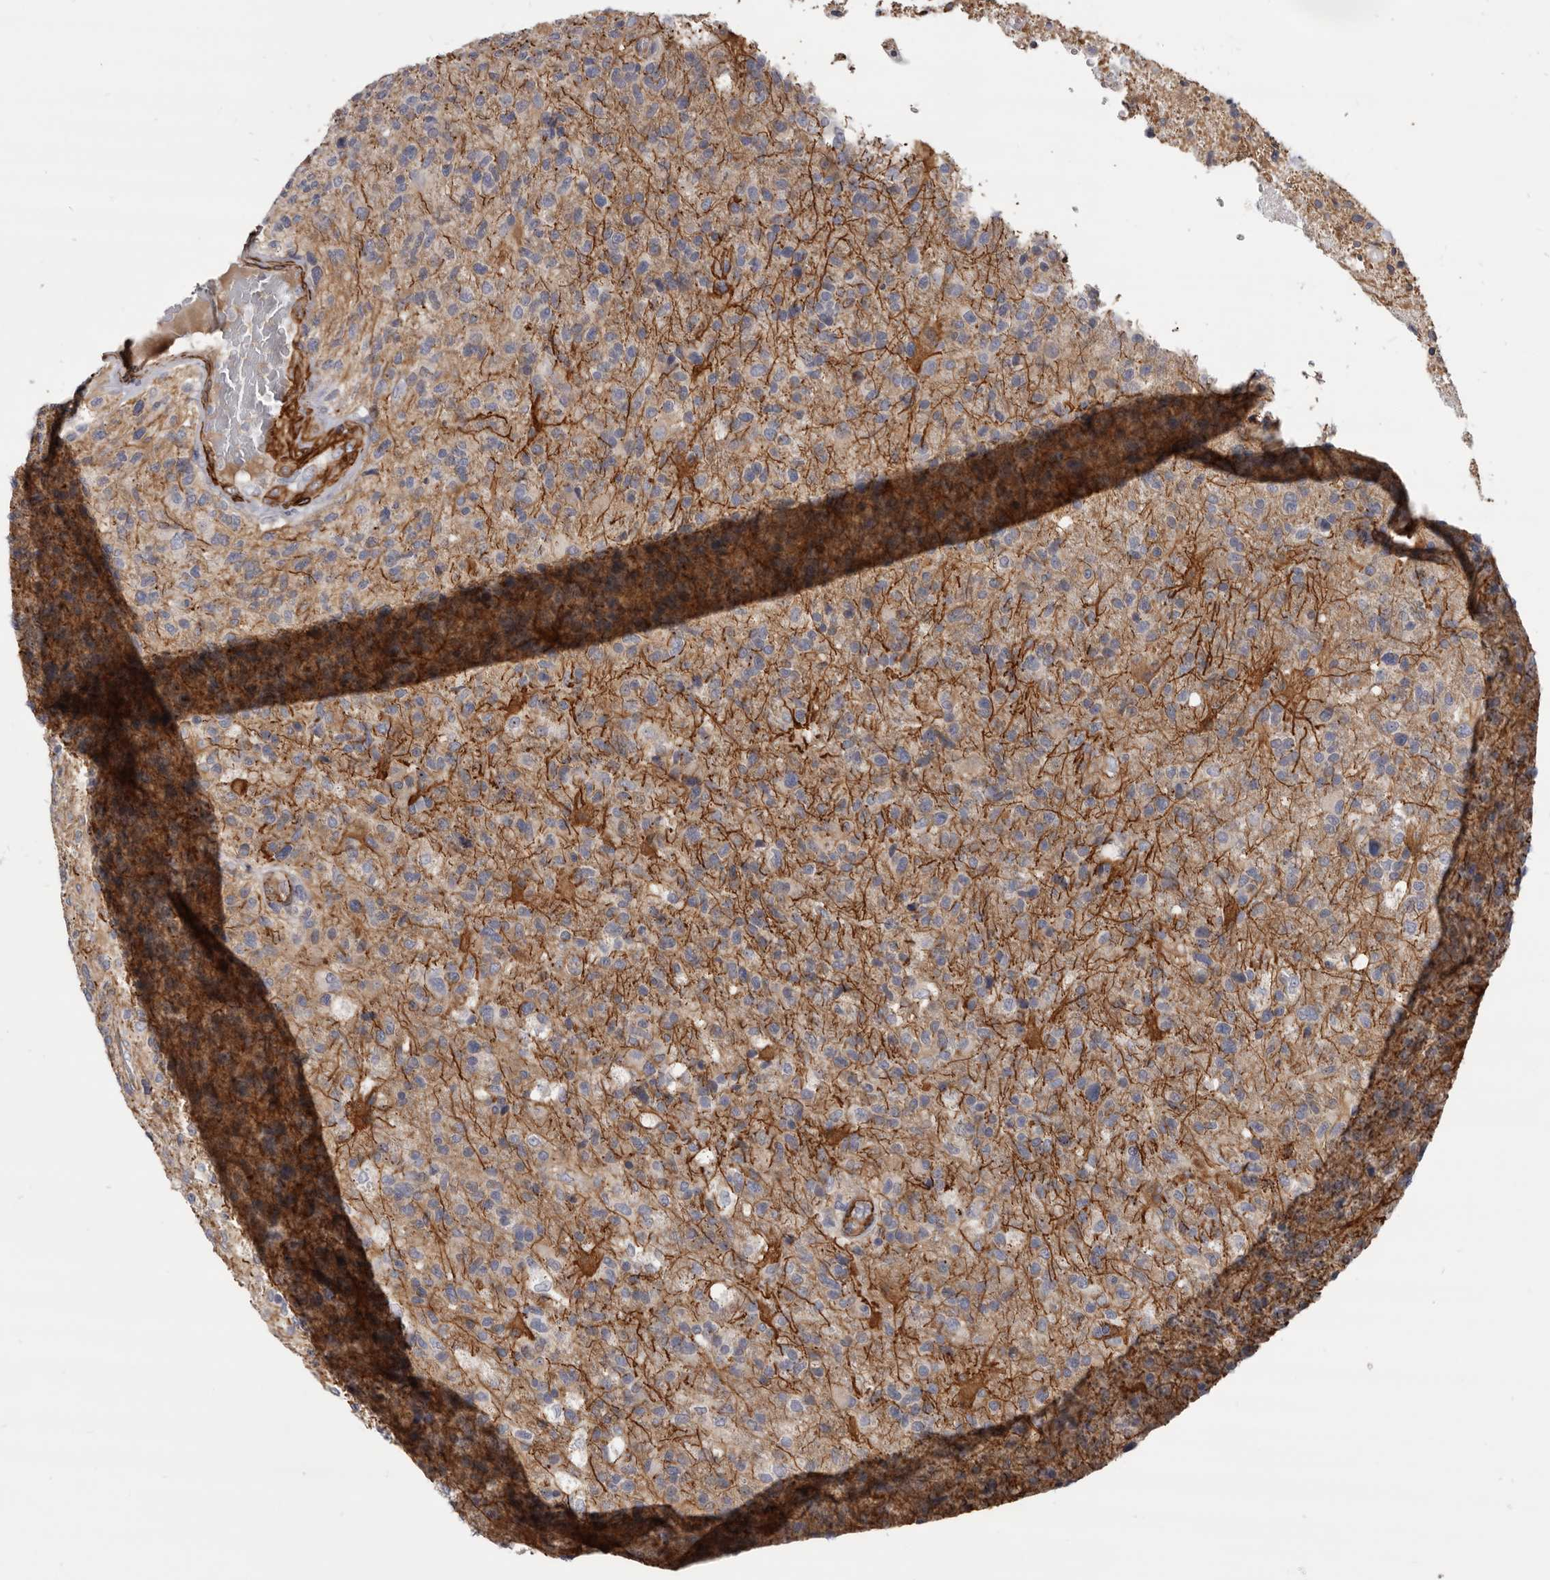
{"staining": {"intensity": "moderate", "quantity": "<25%", "location": "cytoplasmic/membranous"}, "tissue": "glioma", "cell_type": "Tumor cells", "image_type": "cancer", "snomed": [{"axis": "morphology", "description": "Glioma, malignant, High grade"}, {"axis": "topography", "description": "Brain"}], "caption": "Malignant glioma (high-grade) stained with DAB (3,3'-diaminobenzidine) immunohistochemistry (IHC) exhibits low levels of moderate cytoplasmic/membranous expression in about <25% of tumor cells. The protein is shown in brown color, while the nuclei are stained blue.", "gene": "CGN", "patient": {"sex": "male", "age": 72}}